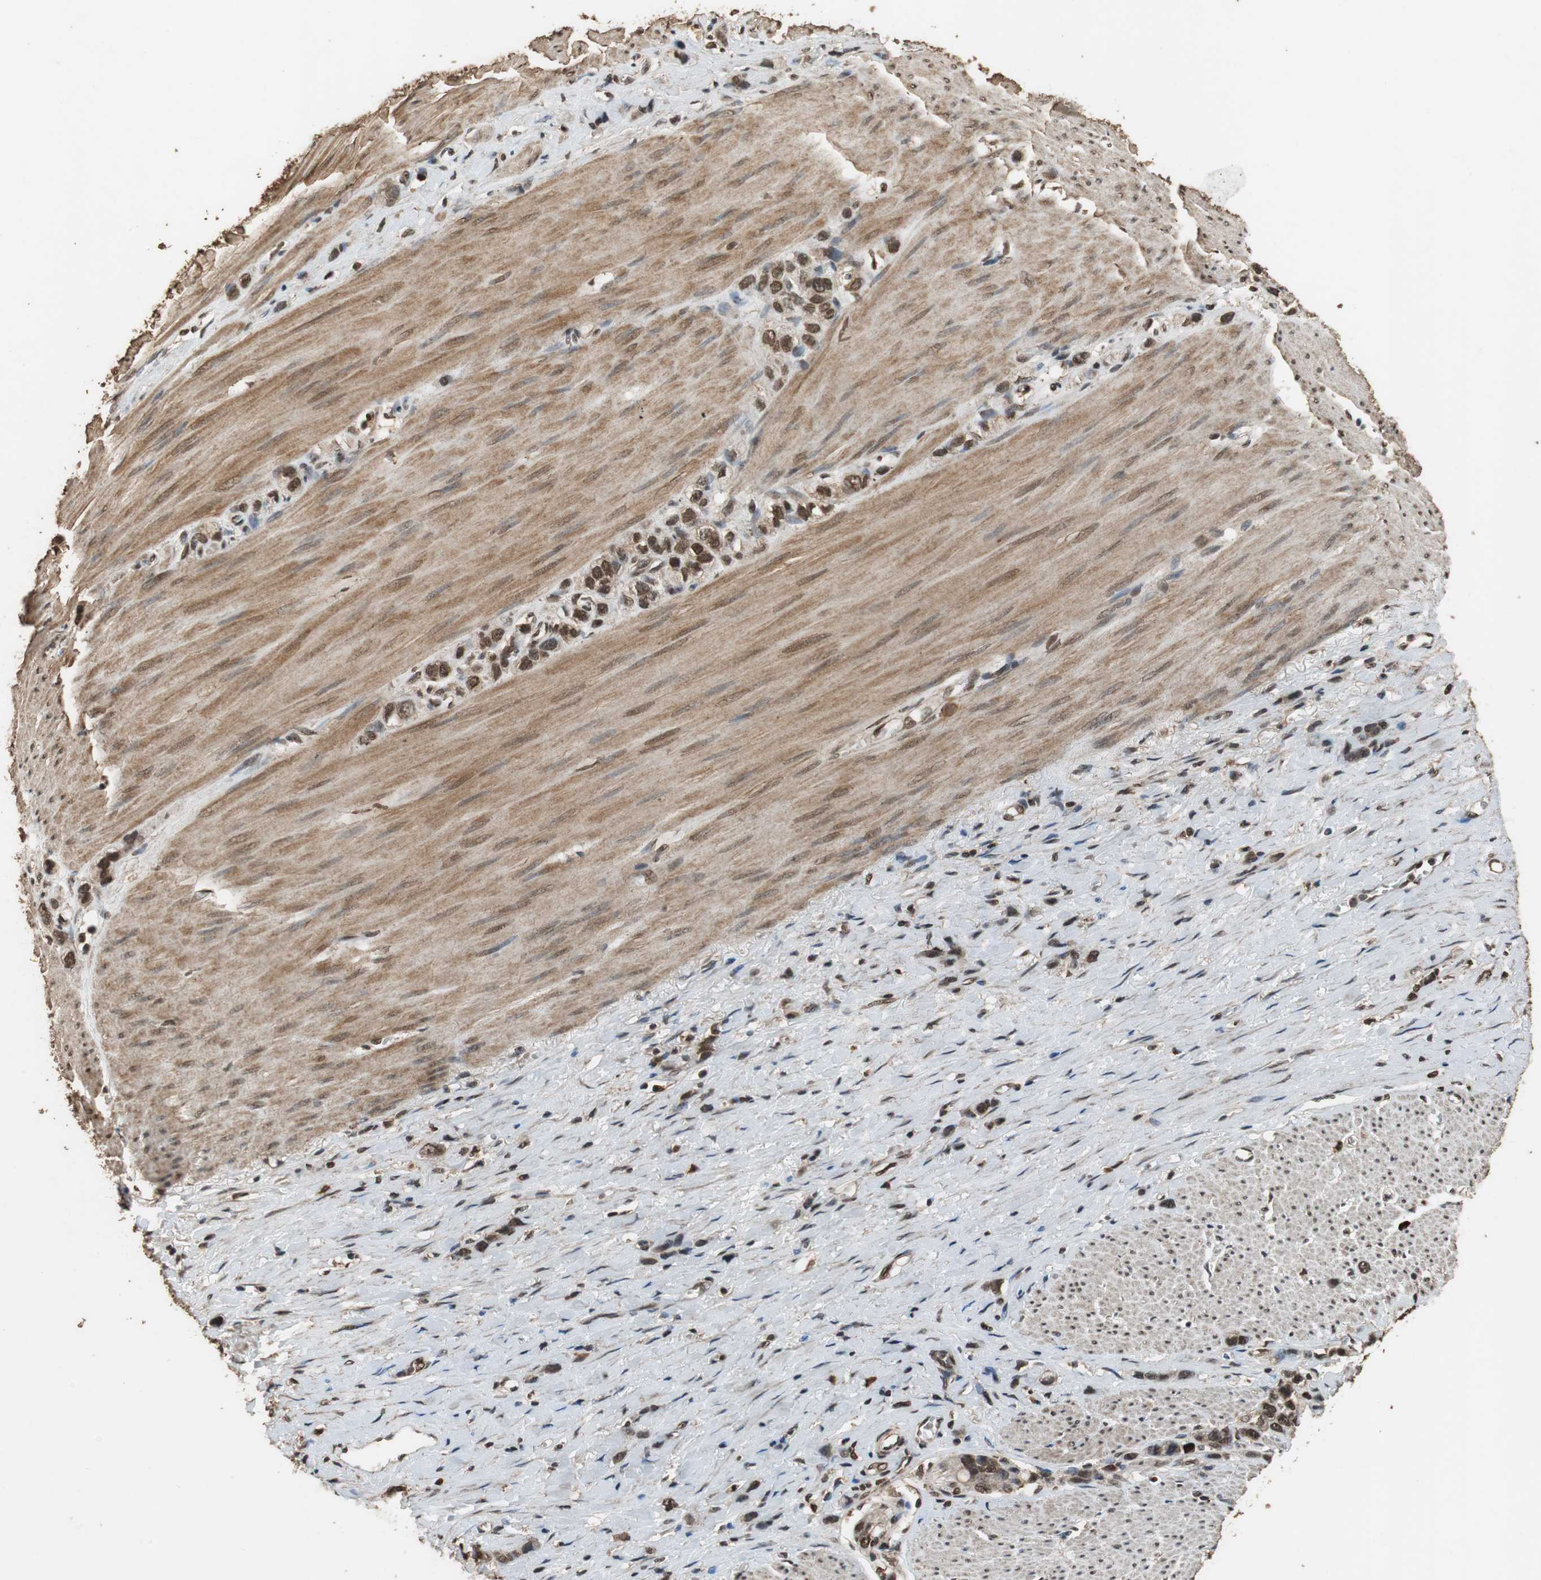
{"staining": {"intensity": "strong", "quantity": ">75%", "location": "cytoplasmic/membranous,nuclear"}, "tissue": "stomach cancer", "cell_type": "Tumor cells", "image_type": "cancer", "snomed": [{"axis": "morphology", "description": "Normal tissue, NOS"}, {"axis": "morphology", "description": "Adenocarcinoma, NOS"}, {"axis": "morphology", "description": "Adenocarcinoma, High grade"}, {"axis": "topography", "description": "Stomach, upper"}, {"axis": "topography", "description": "Stomach"}], "caption": "Protein staining by immunohistochemistry (IHC) demonstrates strong cytoplasmic/membranous and nuclear positivity in approximately >75% of tumor cells in stomach cancer.", "gene": "ZNF18", "patient": {"sex": "female", "age": 65}}